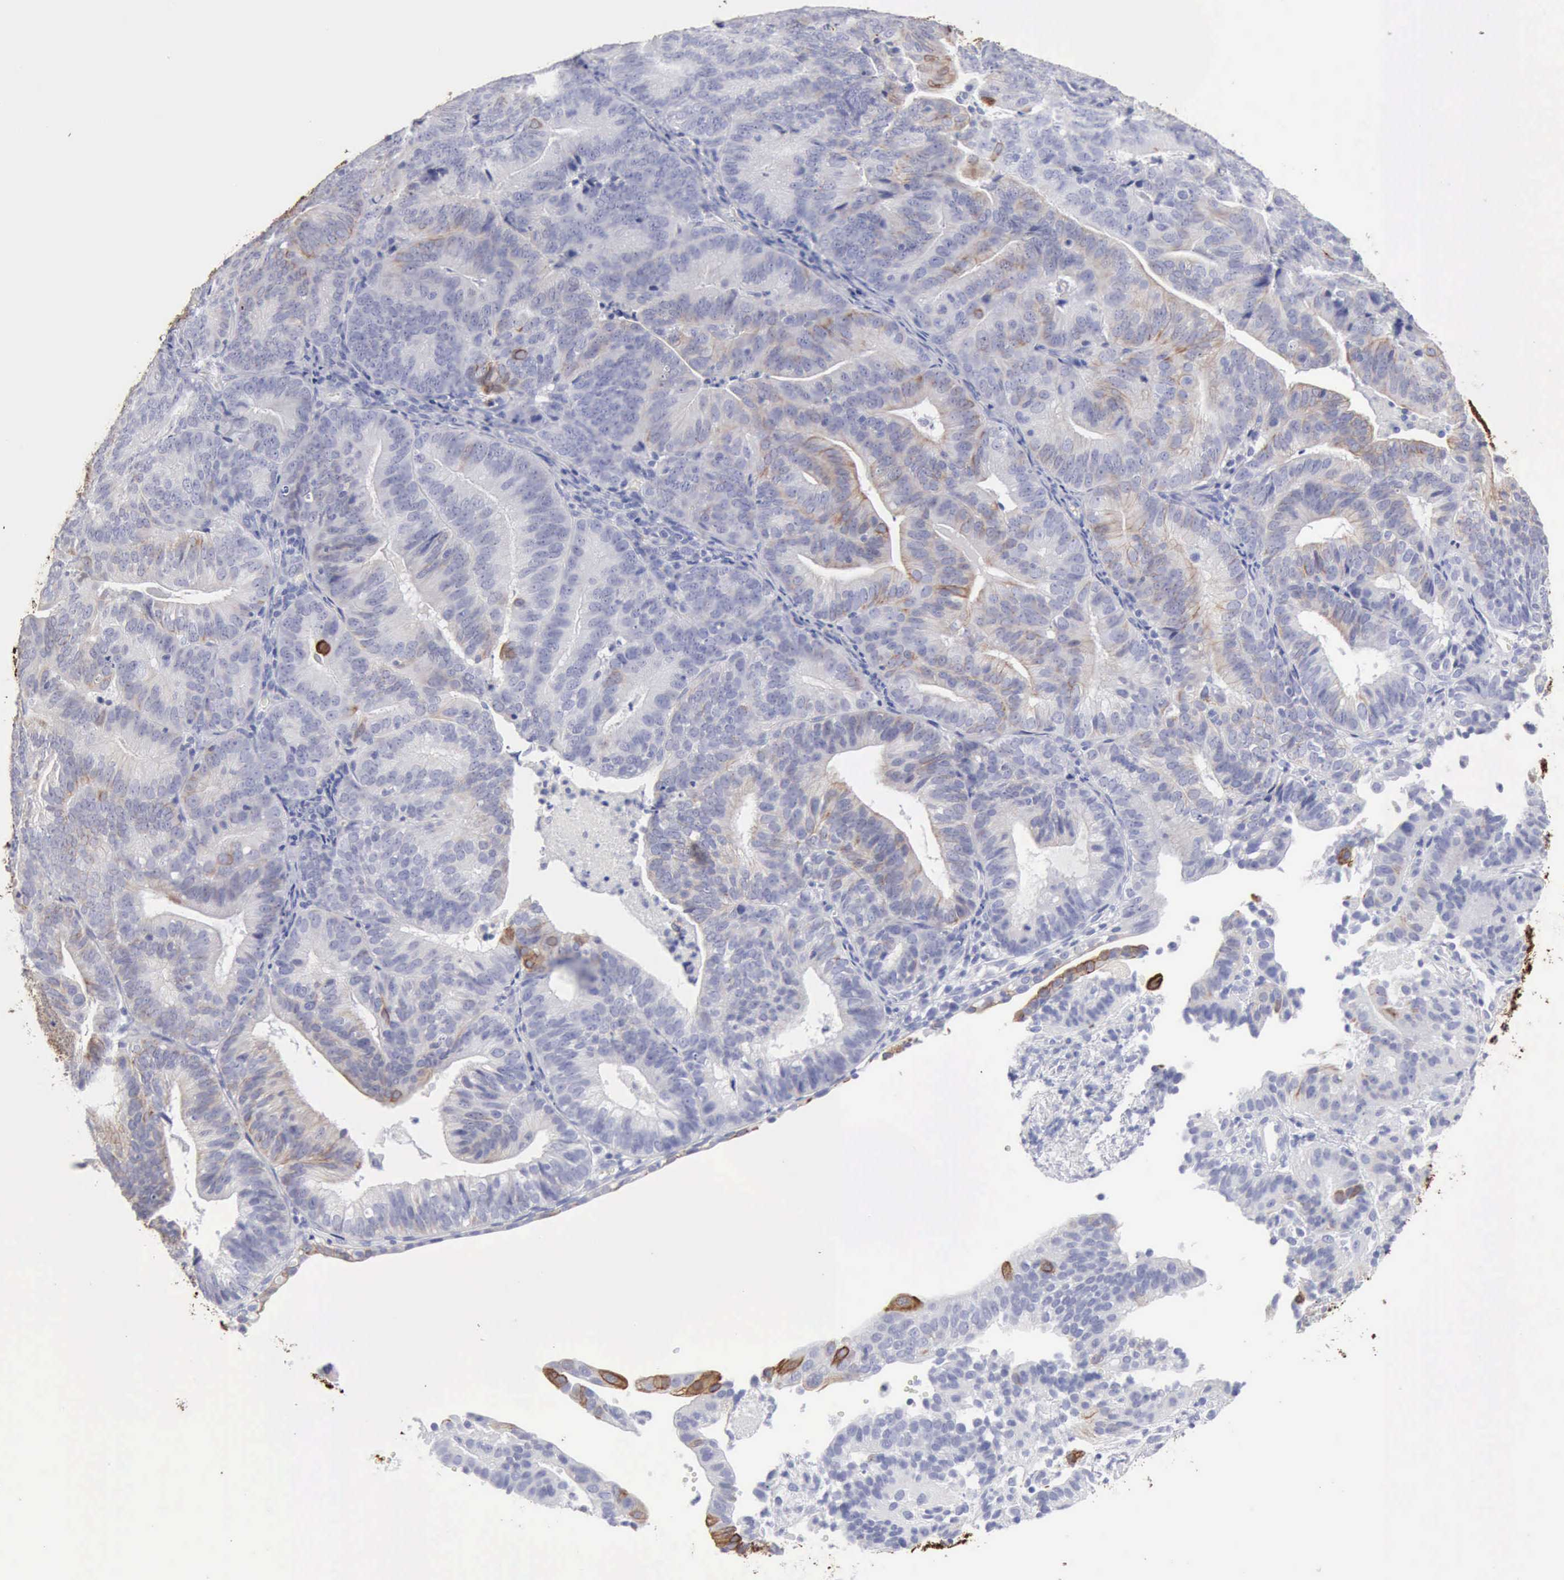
{"staining": {"intensity": "weak", "quantity": "<25%", "location": "cytoplasmic/membranous"}, "tissue": "cervical cancer", "cell_type": "Tumor cells", "image_type": "cancer", "snomed": [{"axis": "morphology", "description": "Adenocarcinoma, NOS"}, {"axis": "topography", "description": "Cervix"}], "caption": "This is an immunohistochemistry (IHC) photomicrograph of human cervical cancer. There is no staining in tumor cells.", "gene": "KRT5", "patient": {"sex": "female", "age": 60}}